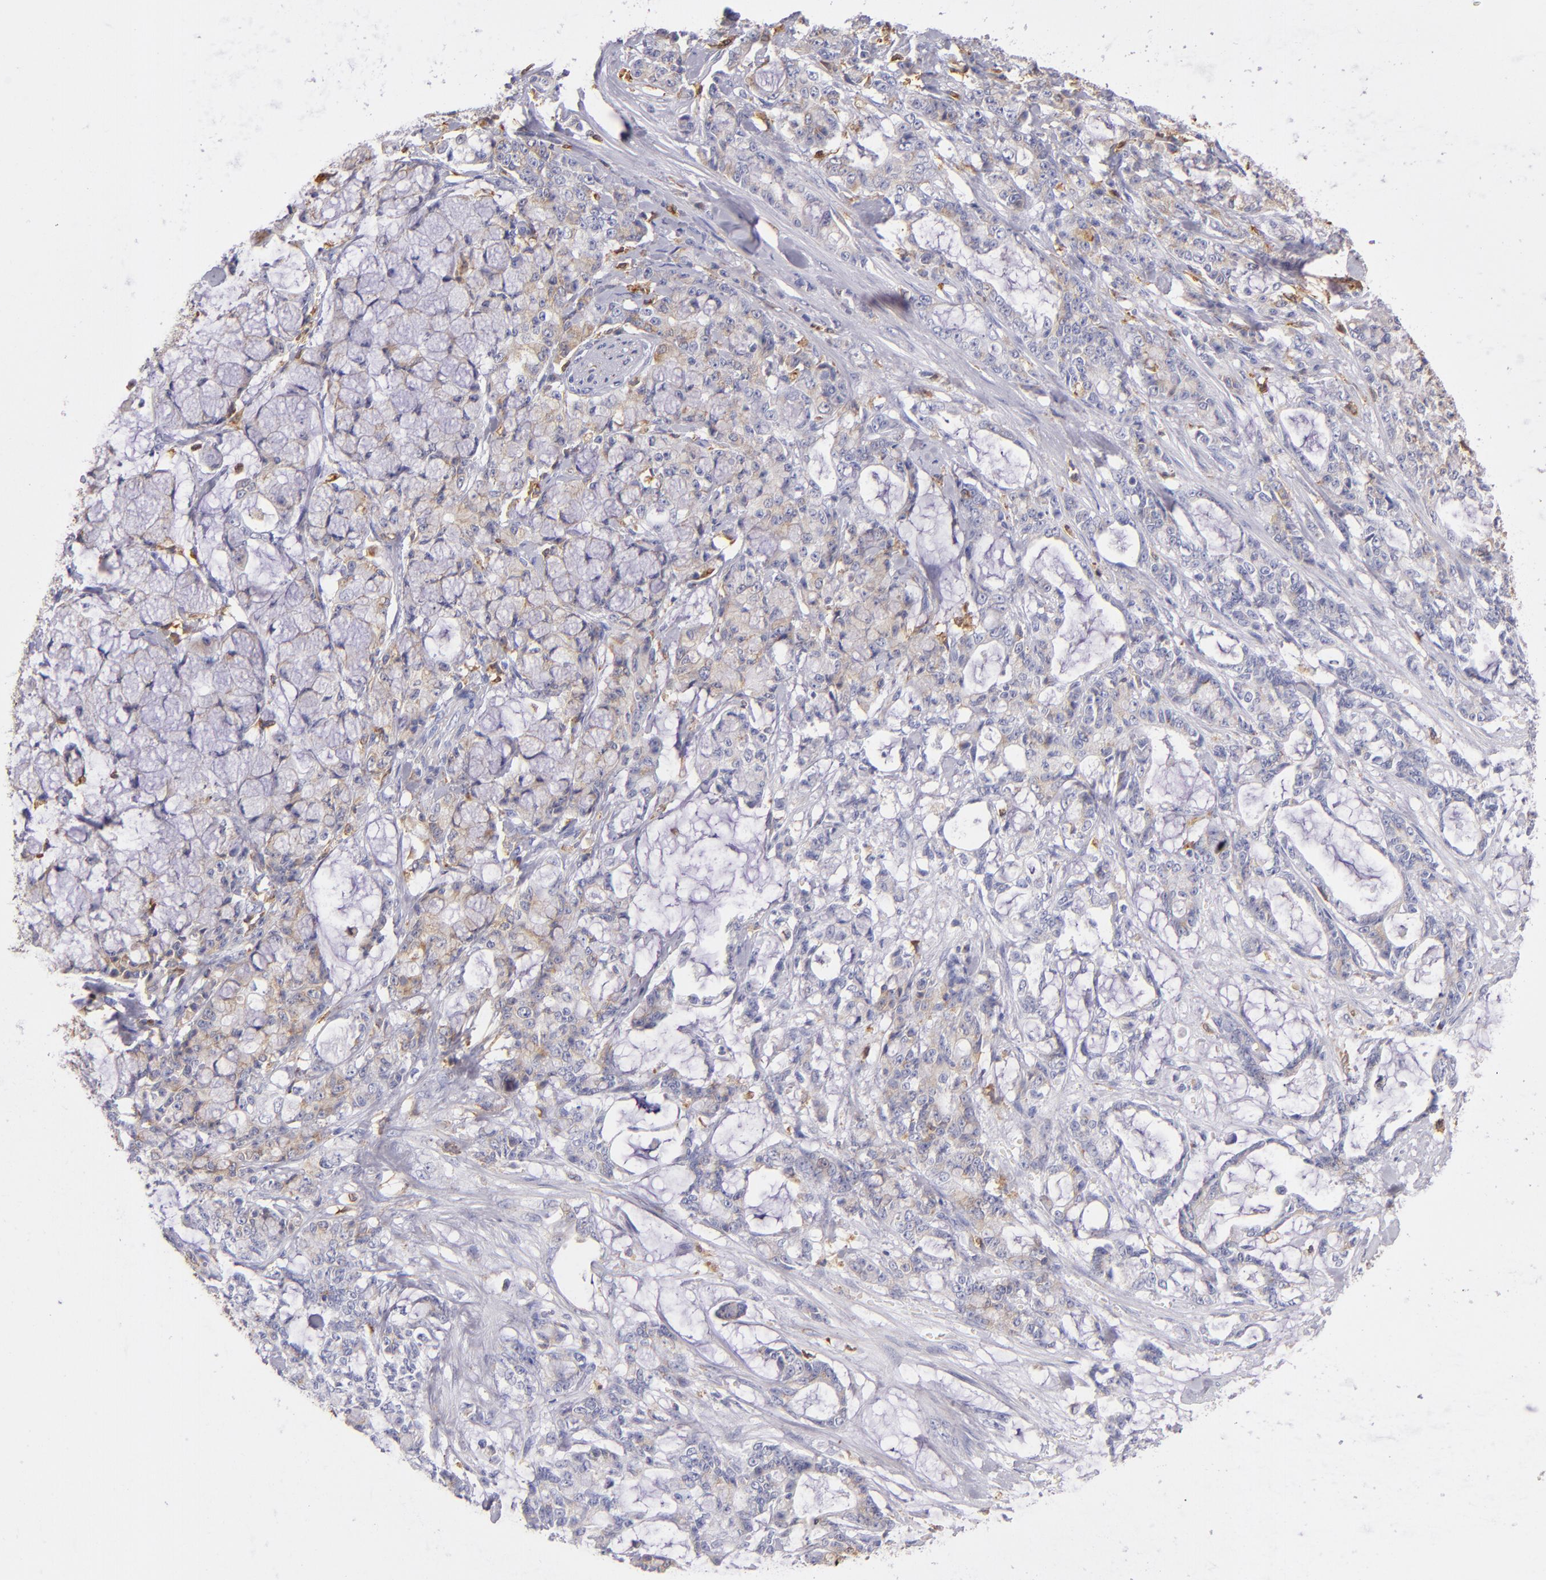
{"staining": {"intensity": "weak", "quantity": "<25%", "location": "cytoplasmic/membranous"}, "tissue": "pancreatic cancer", "cell_type": "Tumor cells", "image_type": "cancer", "snomed": [{"axis": "morphology", "description": "Adenocarcinoma, NOS"}, {"axis": "topography", "description": "Pancreas"}], "caption": "High power microscopy micrograph of an immunohistochemistry (IHC) photomicrograph of pancreatic cancer (adenocarcinoma), revealing no significant expression in tumor cells.", "gene": "CD74", "patient": {"sex": "female", "age": 73}}